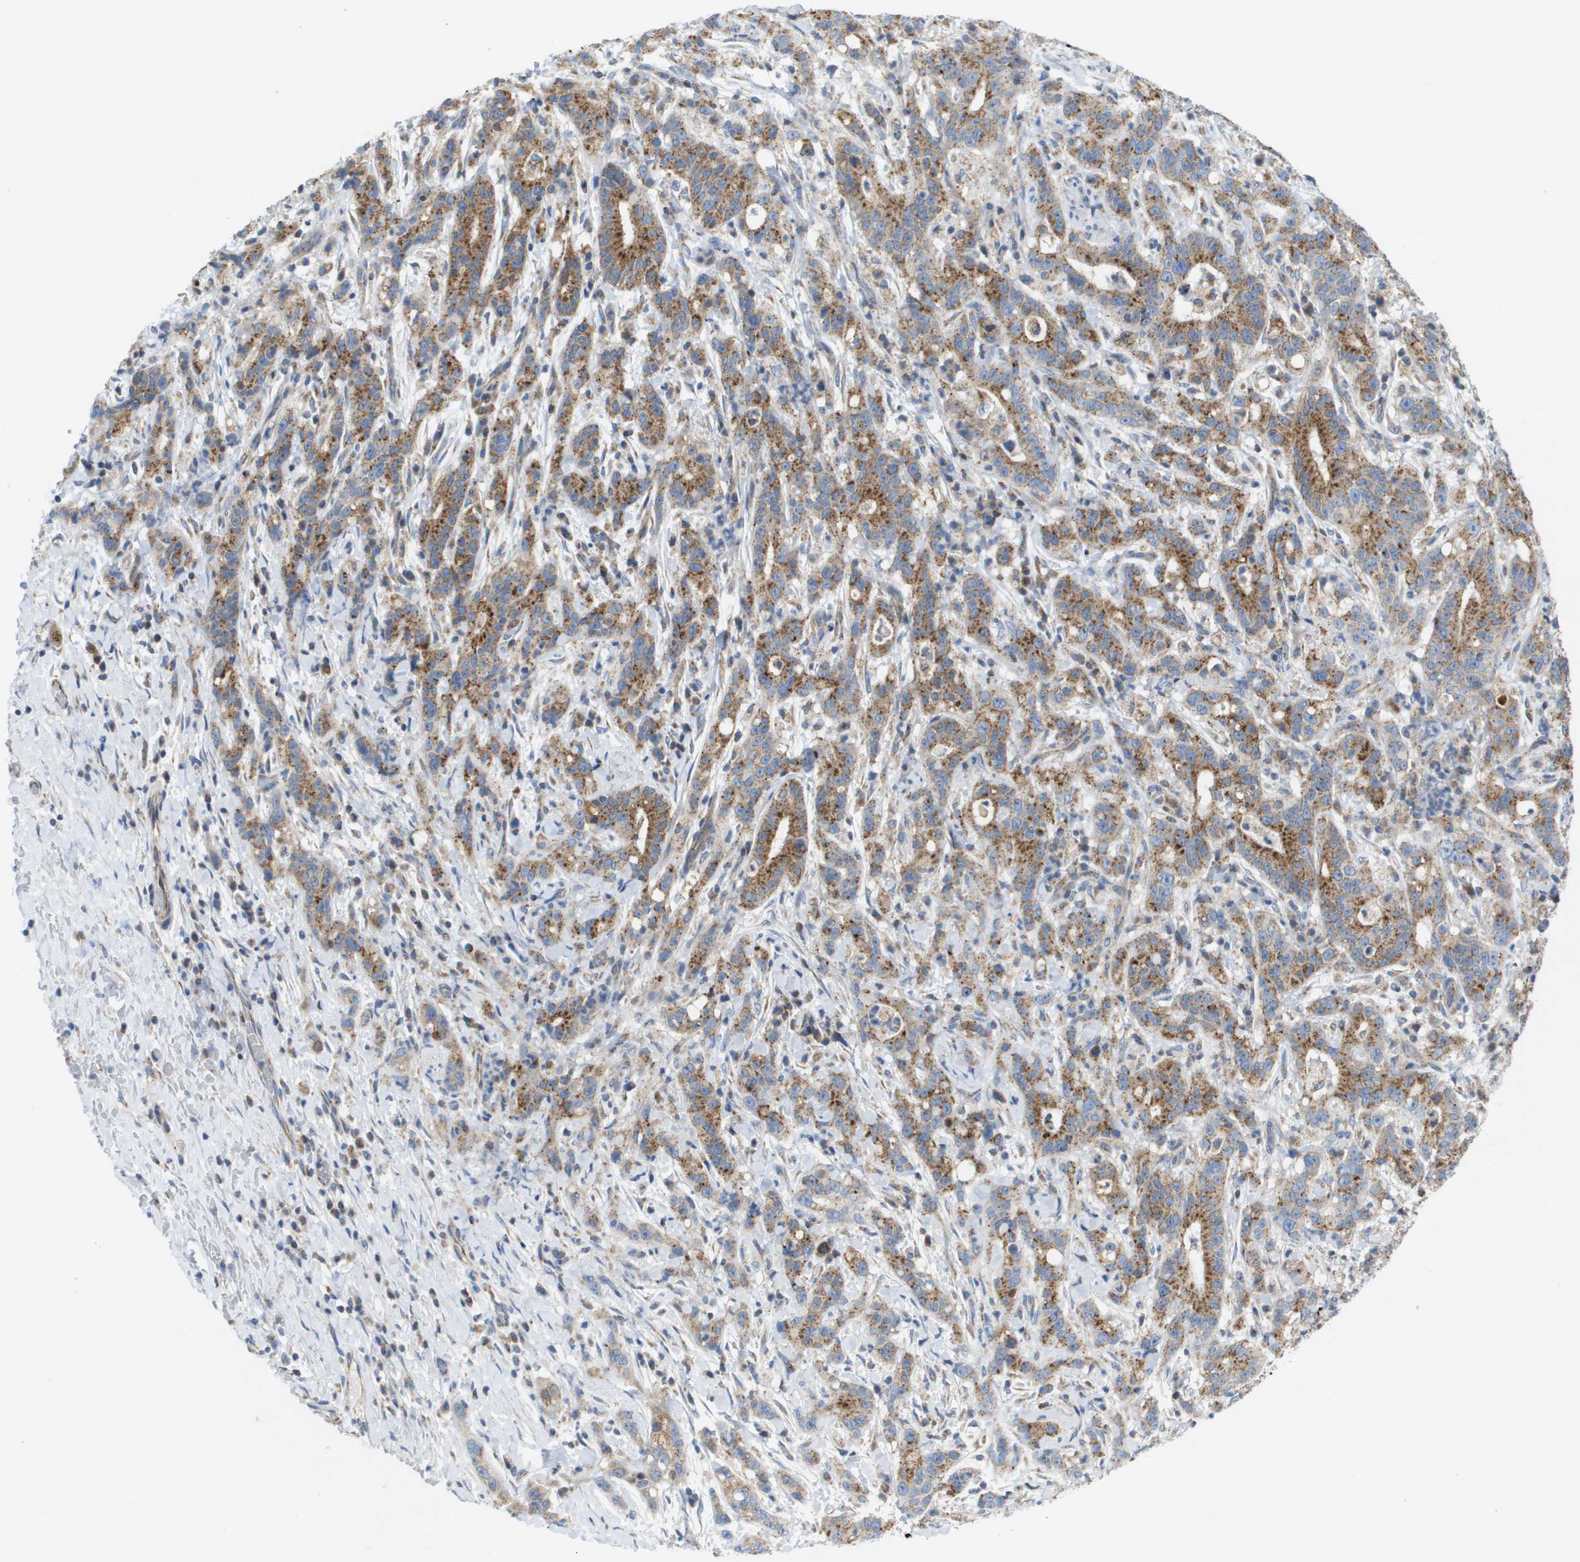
{"staining": {"intensity": "moderate", "quantity": ">75%", "location": "cytoplasmic/membranous"}, "tissue": "liver cancer", "cell_type": "Tumor cells", "image_type": "cancer", "snomed": [{"axis": "morphology", "description": "Cholangiocarcinoma"}, {"axis": "topography", "description": "Liver"}], "caption": "Moderate cytoplasmic/membranous protein expression is appreciated in about >75% of tumor cells in liver cancer.", "gene": "FIS1", "patient": {"sex": "female", "age": 38}}